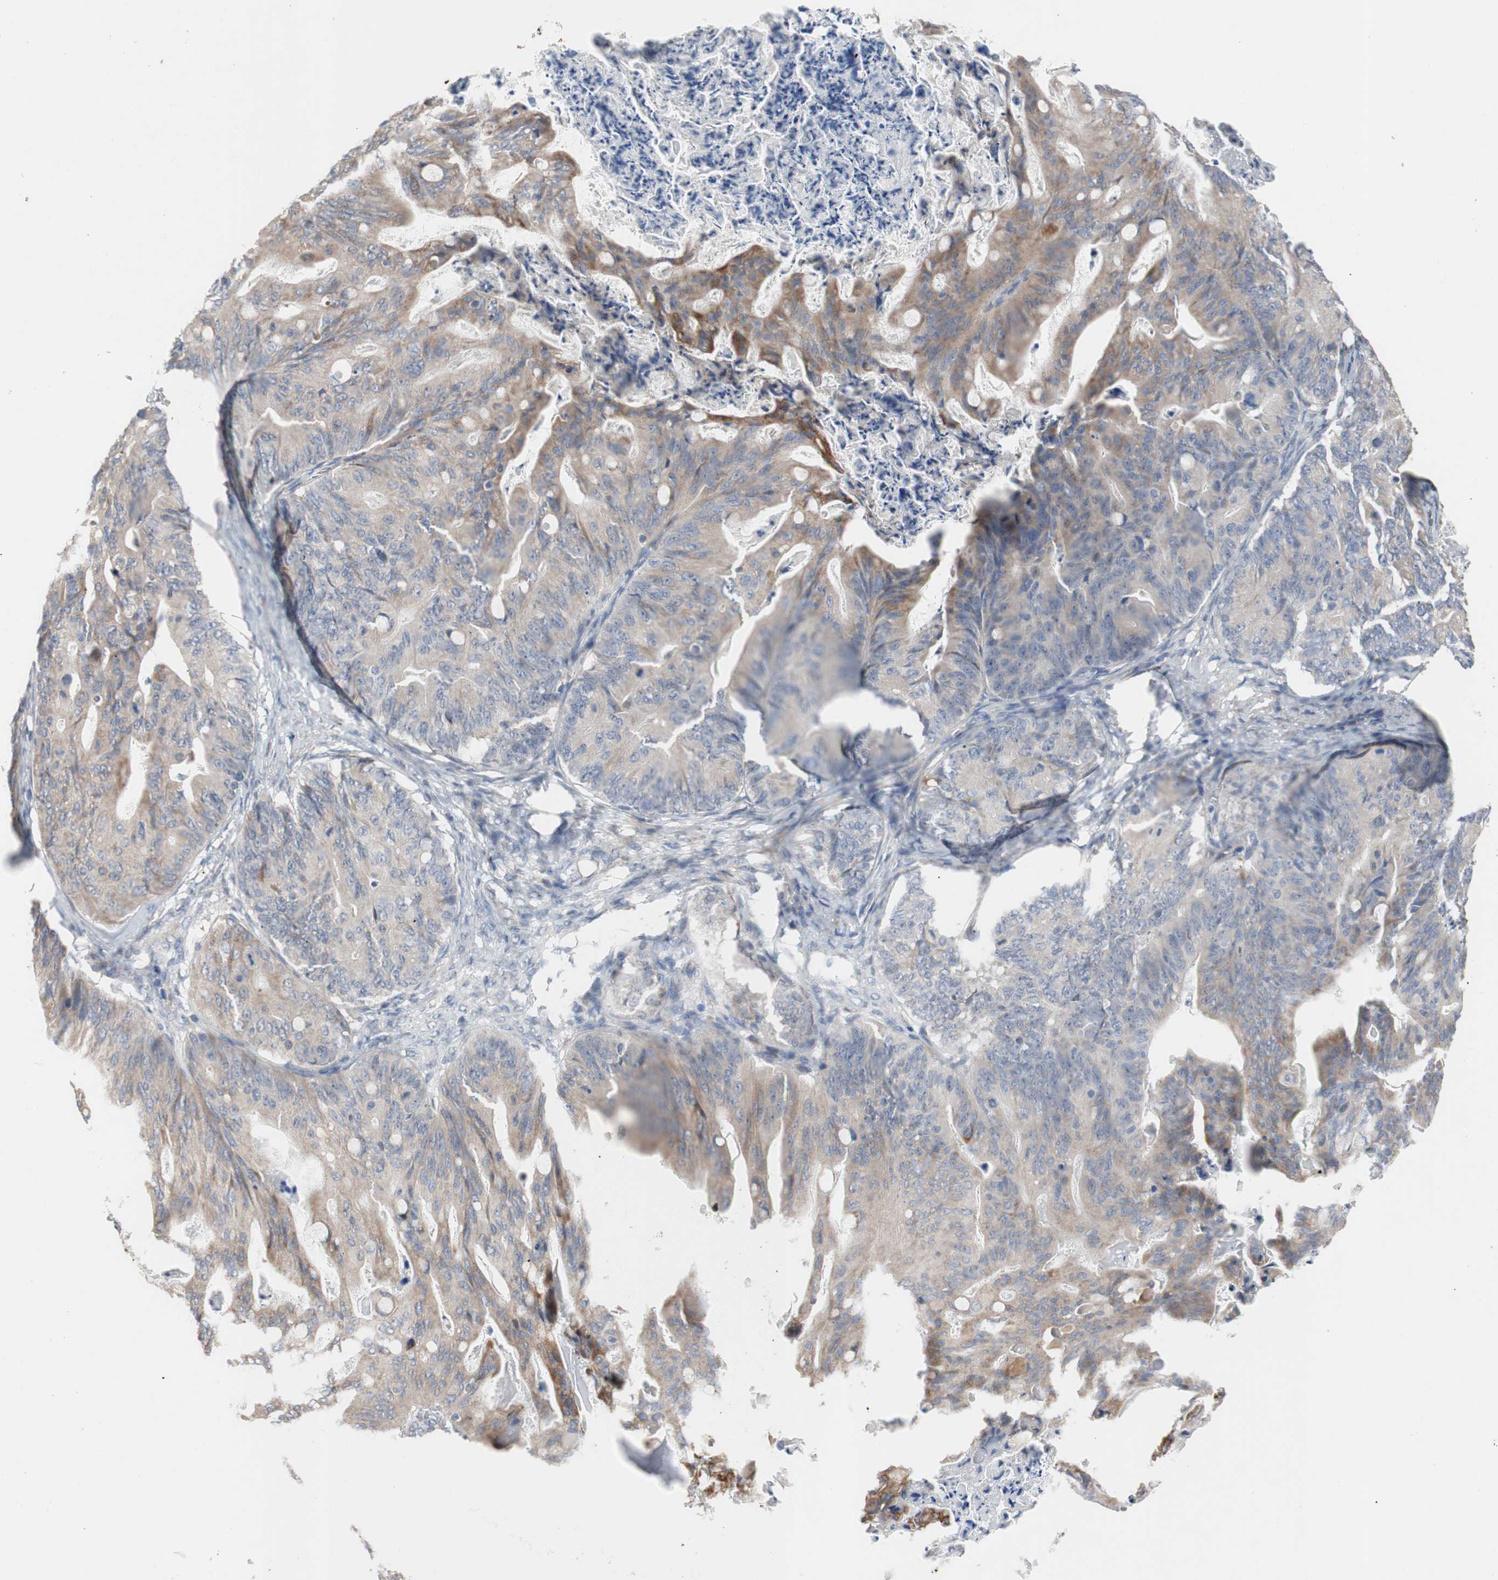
{"staining": {"intensity": "moderate", "quantity": ">75%", "location": "cytoplasmic/membranous"}, "tissue": "ovarian cancer", "cell_type": "Tumor cells", "image_type": "cancer", "snomed": [{"axis": "morphology", "description": "Cystadenocarcinoma, mucinous, NOS"}, {"axis": "topography", "description": "Ovary"}], "caption": "Immunohistochemistry (IHC) histopathology image of human ovarian cancer stained for a protein (brown), which shows medium levels of moderate cytoplasmic/membranous positivity in about >75% of tumor cells.", "gene": "TTC14", "patient": {"sex": "female", "age": 36}}